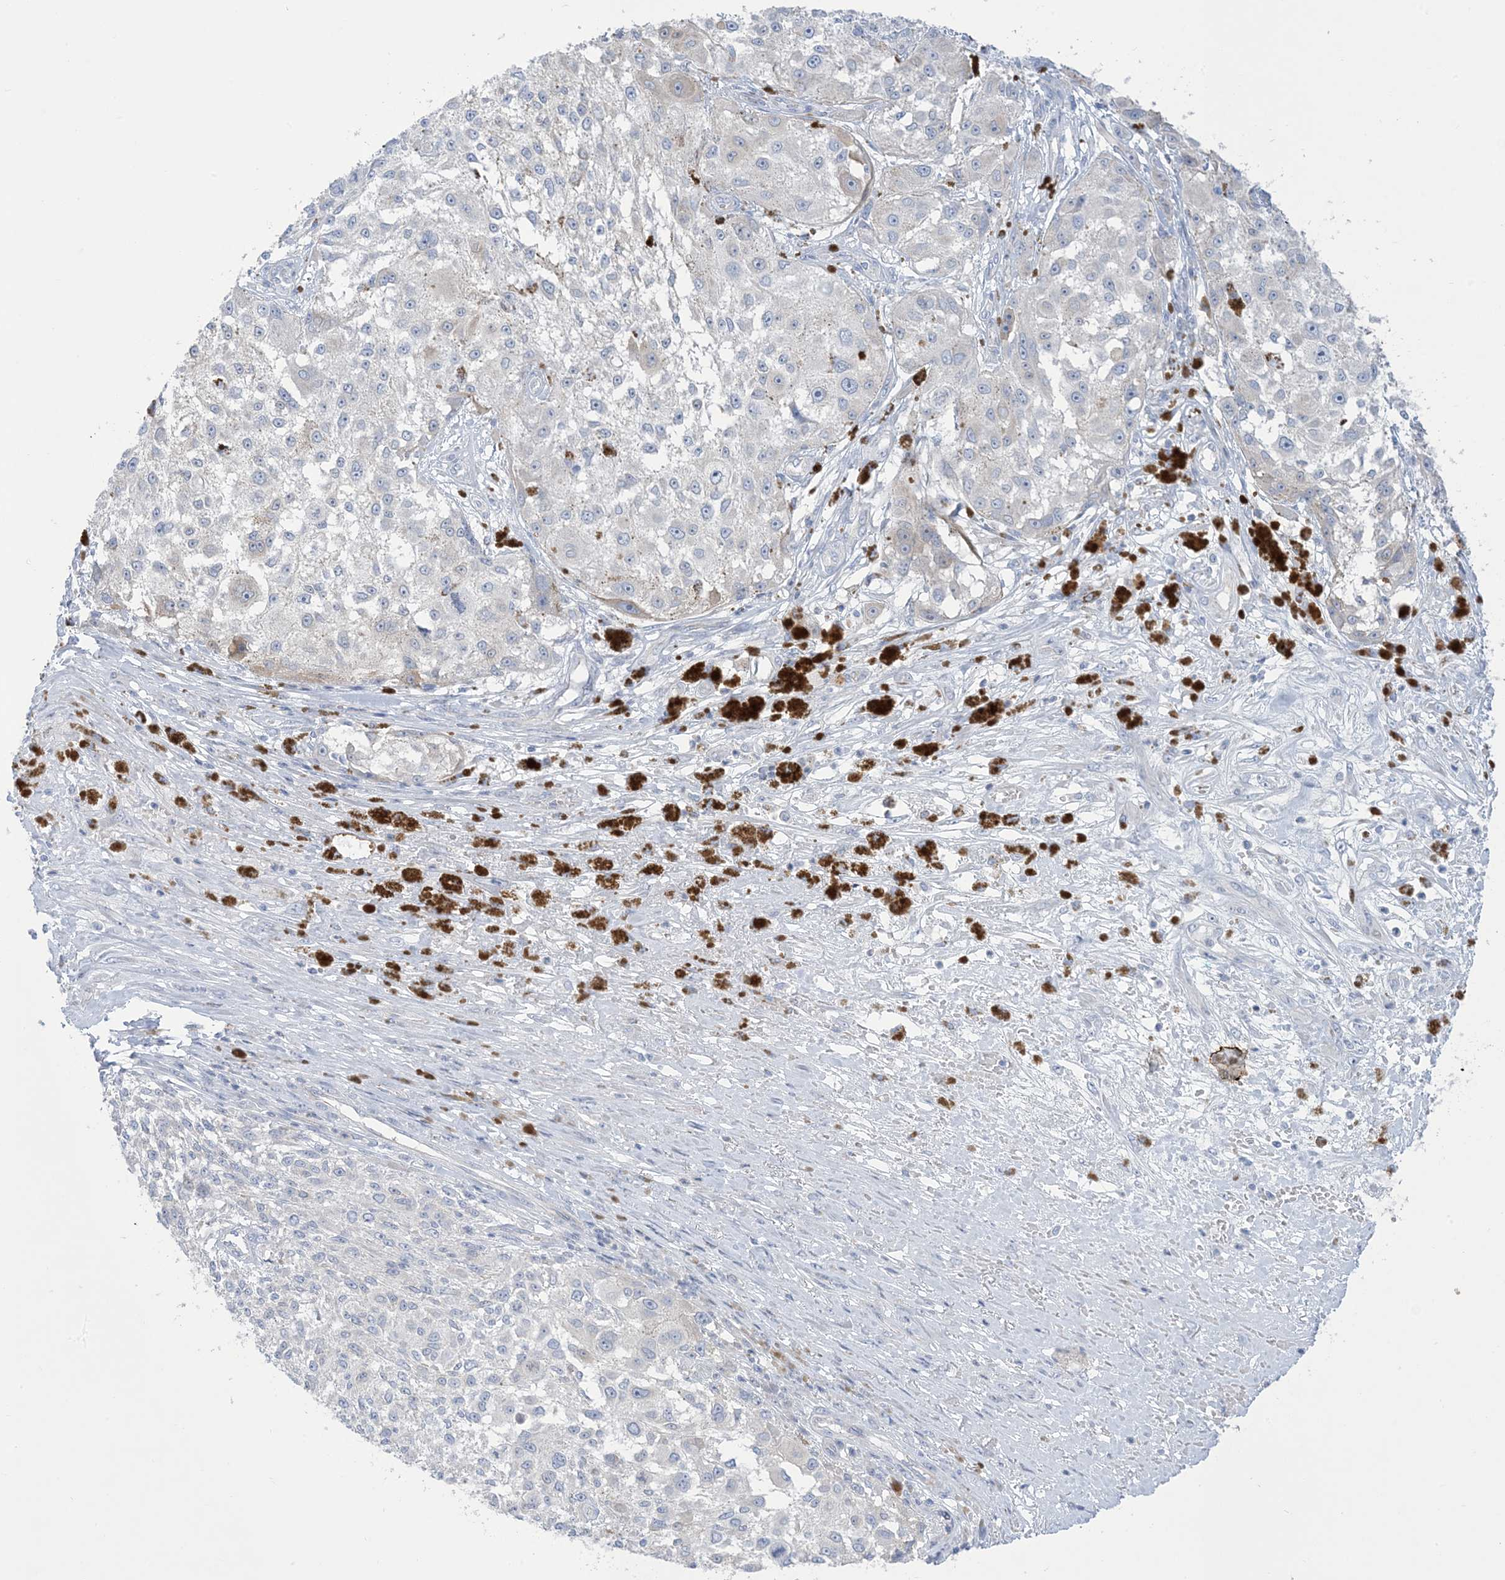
{"staining": {"intensity": "negative", "quantity": "none", "location": "none"}, "tissue": "melanoma", "cell_type": "Tumor cells", "image_type": "cancer", "snomed": [{"axis": "morphology", "description": "Necrosis, NOS"}, {"axis": "morphology", "description": "Malignant melanoma, NOS"}, {"axis": "topography", "description": "Skin"}], "caption": "DAB immunohistochemical staining of malignant melanoma displays no significant expression in tumor cells.", "gene": "XIRP2", "patient": {"sex": "female", "age": 87}}